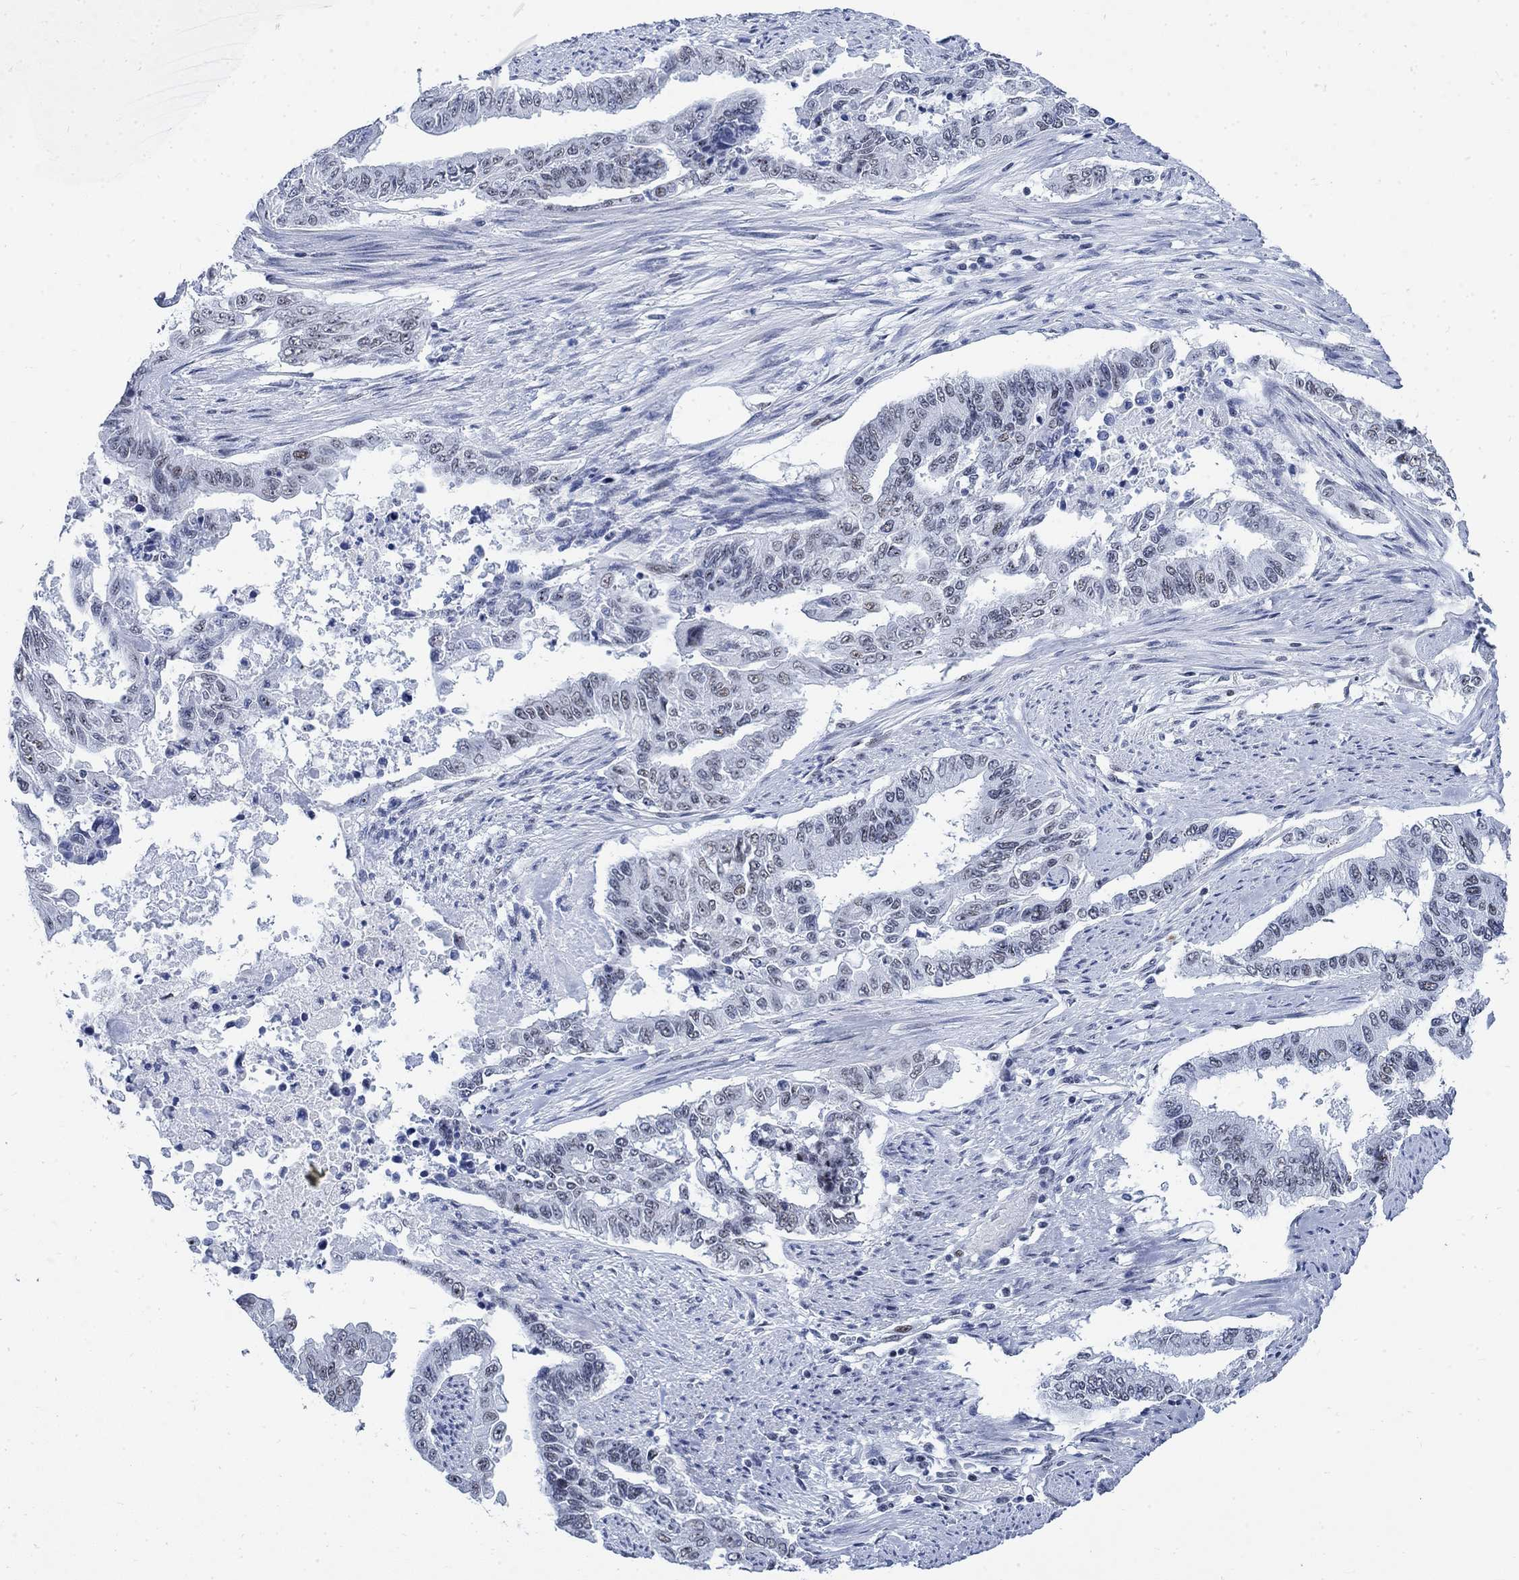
{"staining": {"intensity": "weak", "quantity": "<25%", "location": "nuclear"}, "tissue": "endometrial cancer", "cell_type": "Tumor cells", "image_type": "cancer", "snomed": [{"axis": "morphology", "description": "Adenocarcinoma, NOS"}, {"axis": "topography", "description": "Uterus"}], "caption": "Endometrial cancer (adenocarcinoma) stained for a protein using IHC displays no staining tumor cells.", "gene": "DLK1", "patient": {"sex": "female", "age": 59}}